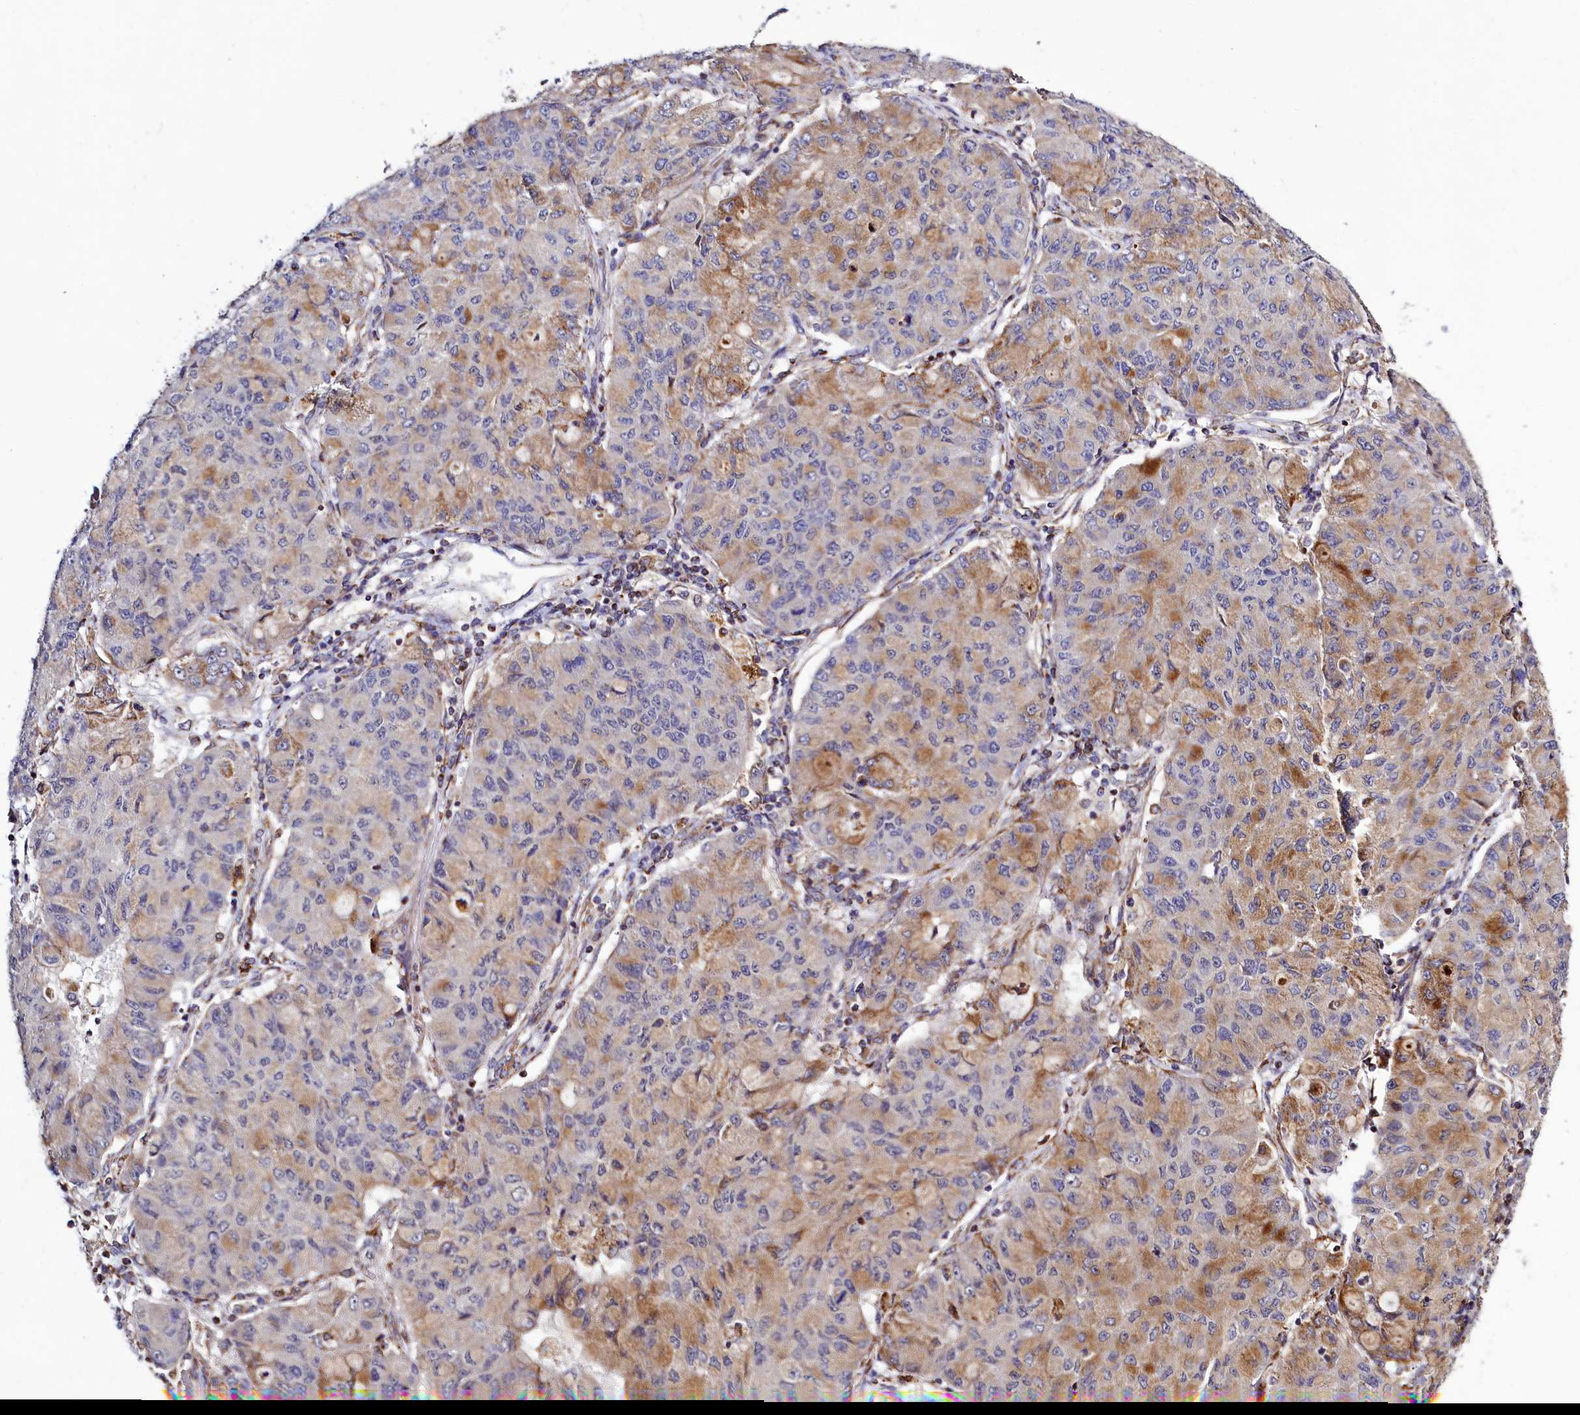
{"staining": {"intensity": "moderate", "quantity": "25%-75%", "location": "cytoplasmic/membranous"}, "tissue": "lung cancer", "cell_type": "Tumor cells", "image_type": "cancer", "snomed": [{"axis": "morphology", "description": "Squamous cell carcinoma, NOS"}, {"axis": "topography", "description": "Lung"}], "caption": "Human lung squamous cell carcinoma stained with a protein marker demonstrates moderate staining in tumor cells.", "gene": "DYNC2H1", "patient": {"sex": "male", "age": 74}}